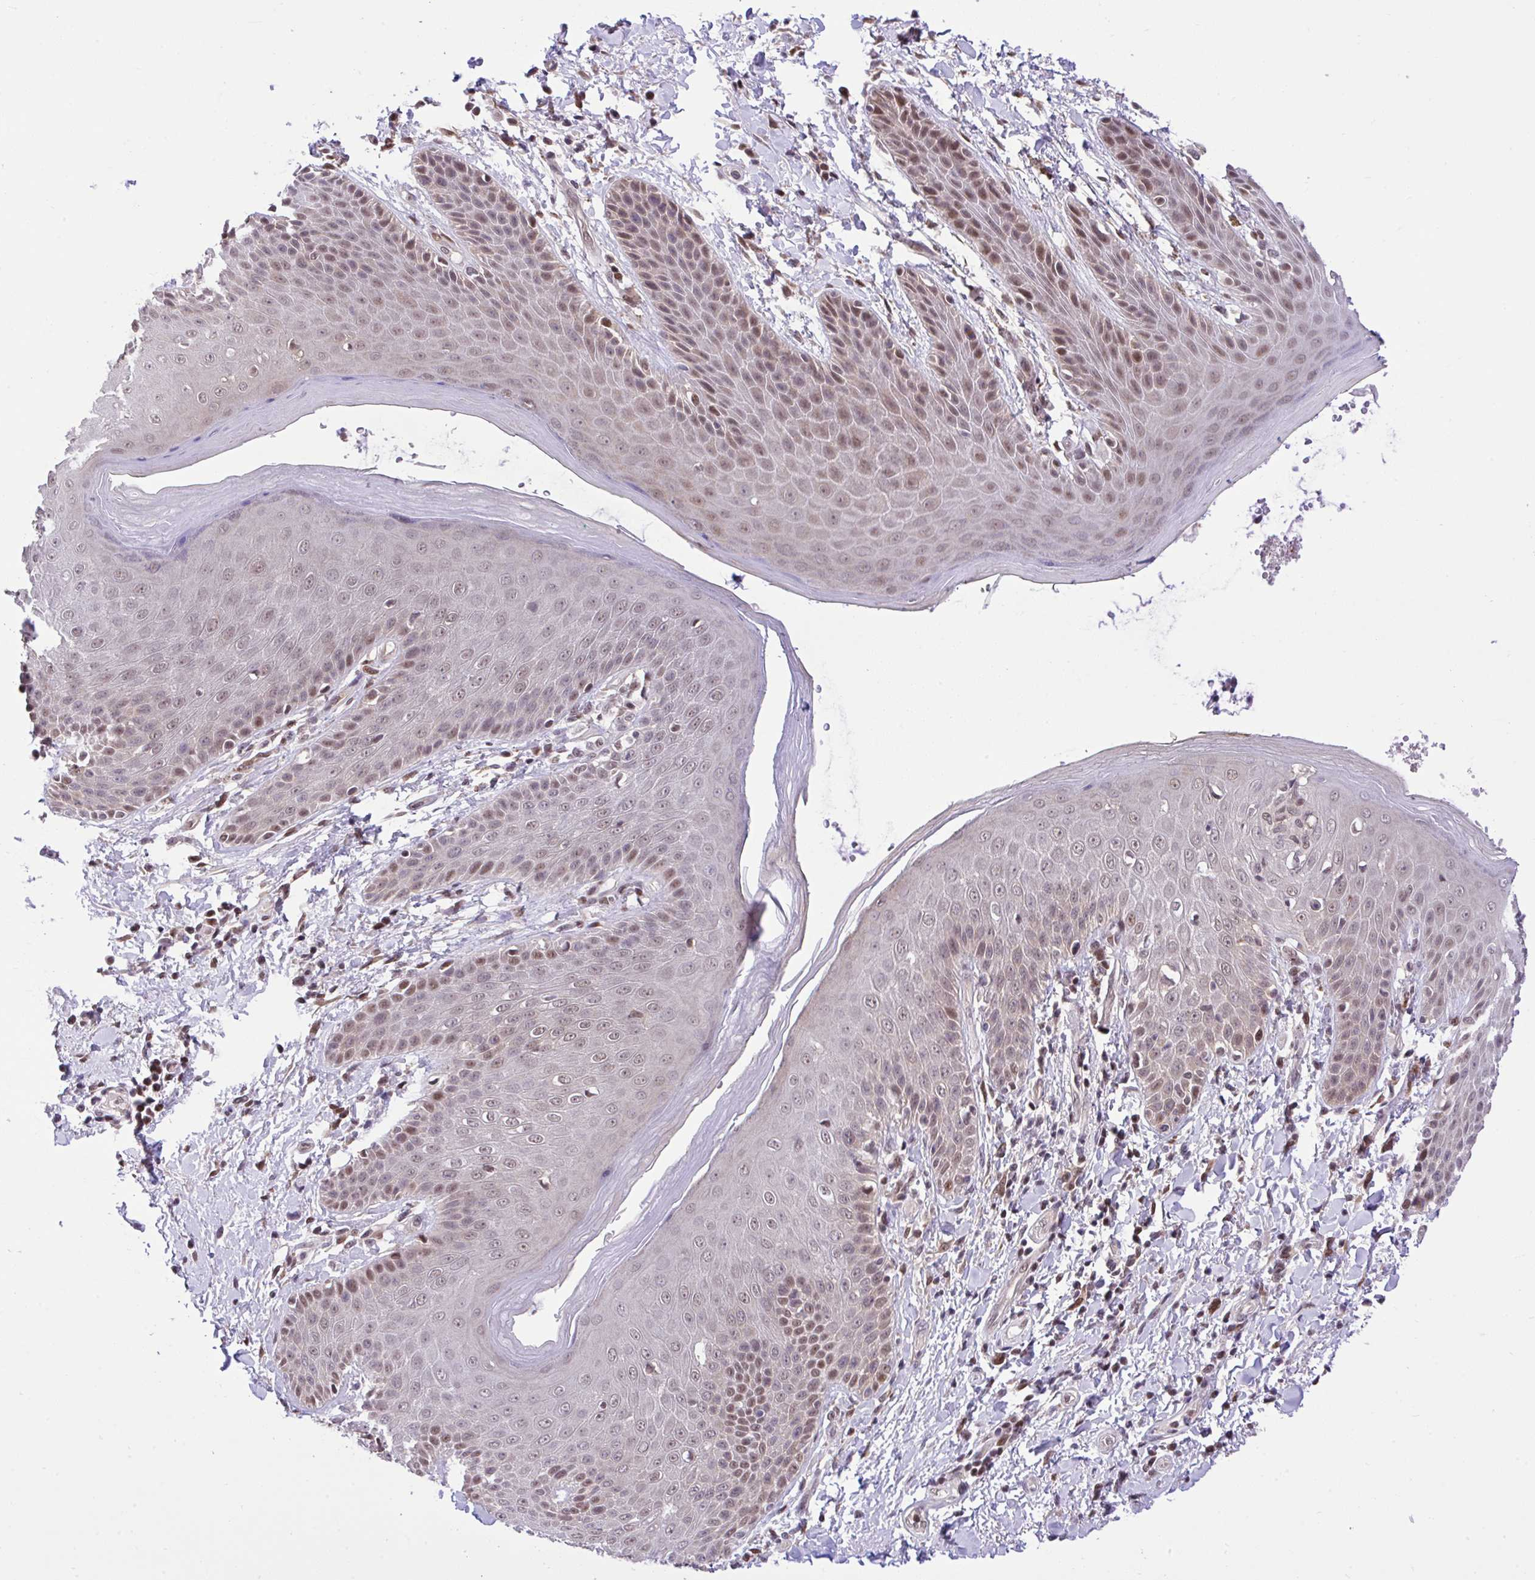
{"staining": {"intensity": "moderate", "quantity": "25%-75%", "location": "nuclear"}, "tissue": "skin", "cell_type": "Epidermal cells", "image_type": "normal", "snomed": [{"axis": "morphology", "description": "Normal tissue, NOS"}, {"axis": "topography", "description": "Anal"}, {"axis": "topography", "description": "Peripheral nerve tissue"}], "caption": "Immunohistochemistry of unremarkable human skin exhibits medium levels of moderate nuclear staining in approximately 25%-75% of epidermal cells. The staining was performed using DAB to visualize the protein expression in brown, while the nuclei were stained in blue with hematoxylin (Magnification: 20x).", "gene": "GLIS3", "patient": {"sex": "male", "age": 51}}